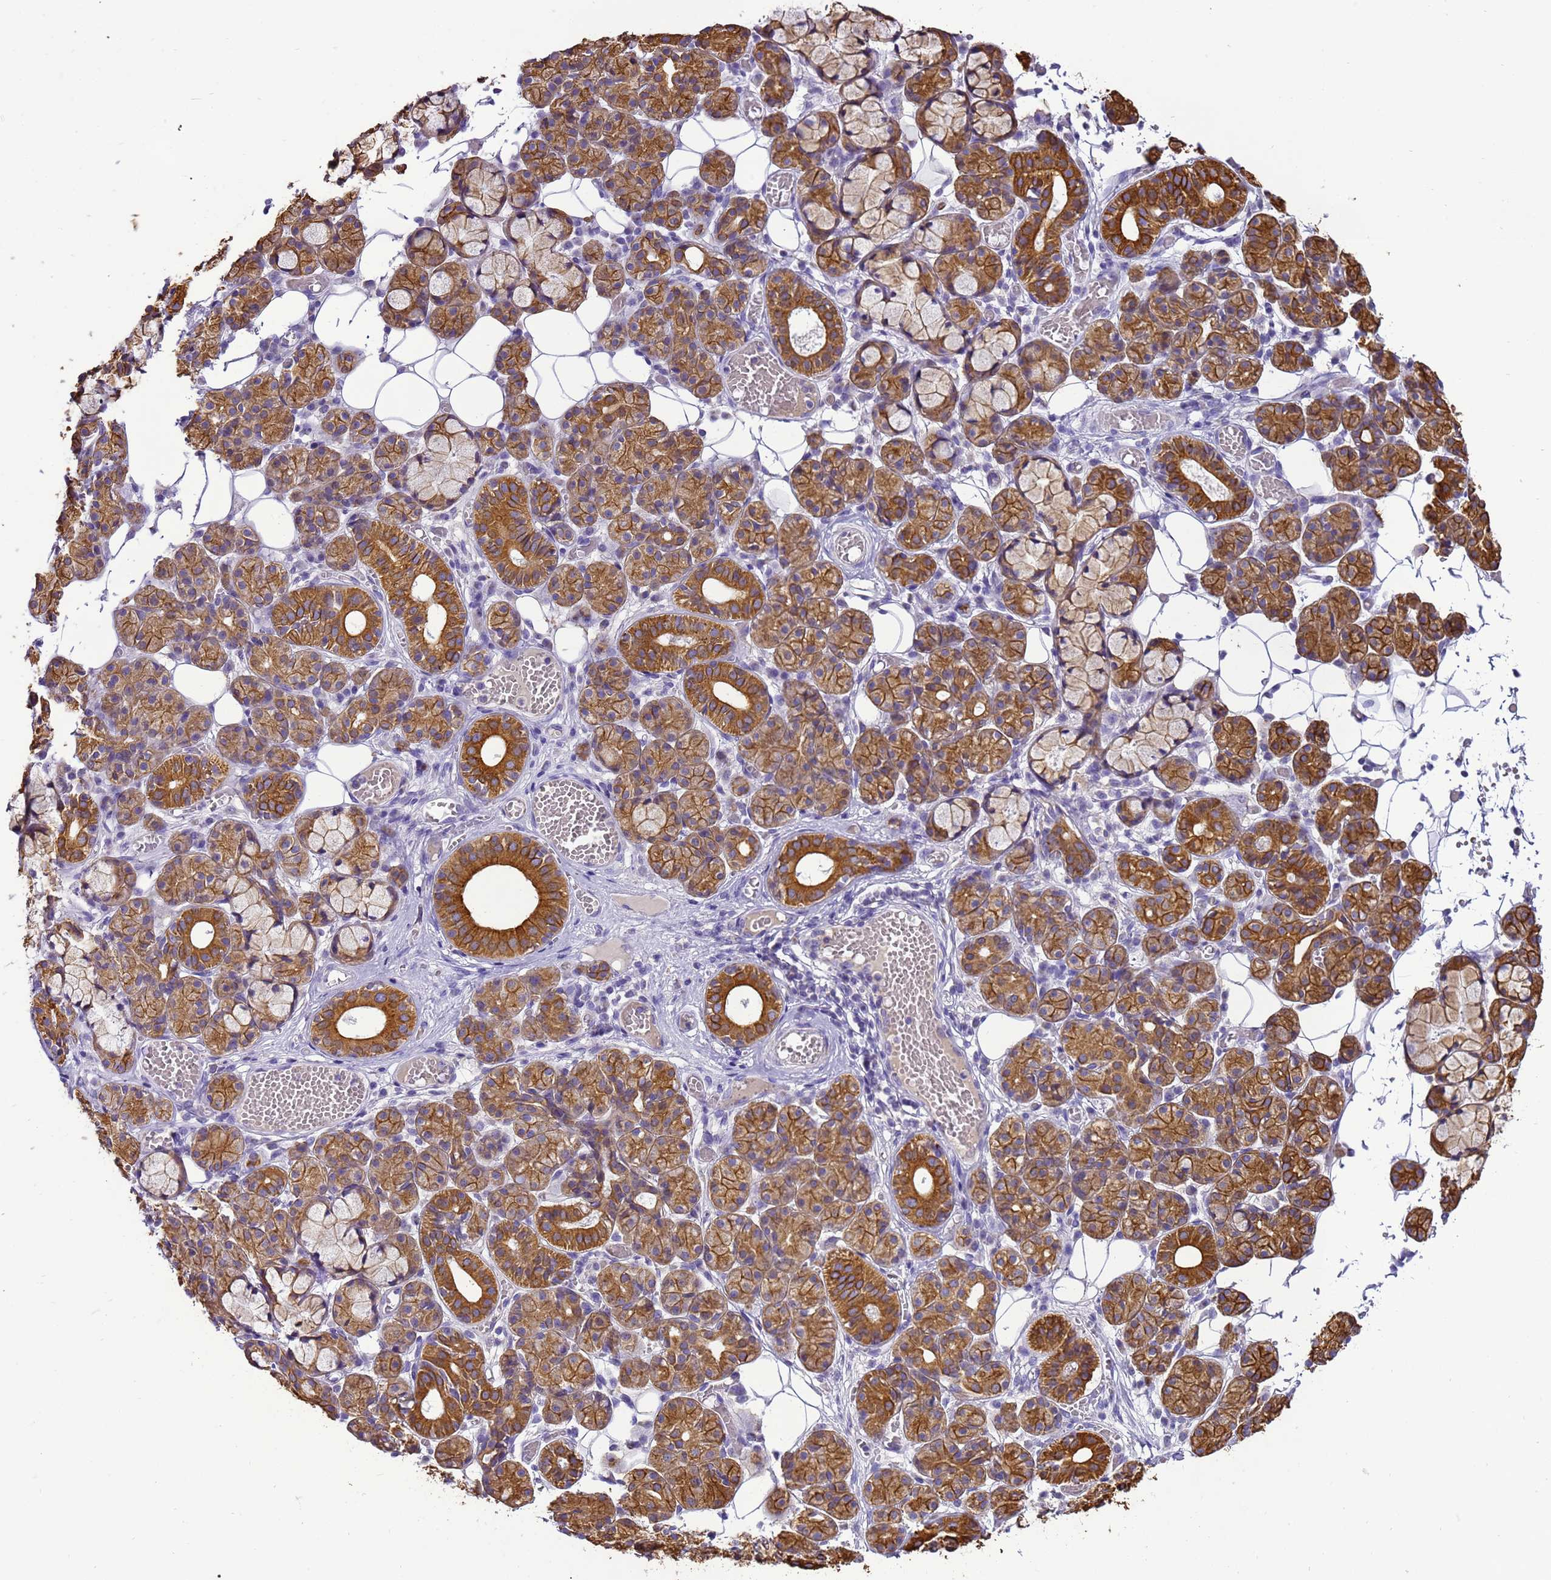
{"staining": {"intensity": "strong", "quantity": ">75%", "location": "cytoplasmic/membranous"}, "tissue": "salivary gland", "cell_type": "Glandular cells", "image_type": "normal", "snomed": [{"axis": "morphology", "description": "Normal tissue, NOS"}, {"axis": "topography", "description": "Salivary gland"}], "caption": "Protein expression analysis of normal salivary gland reveals strong cytoplasmic/membranous positivity in about >75% of glandular cells.", "gene": "PIEZO2", "patient": {"sex": "male", "age": 63}}